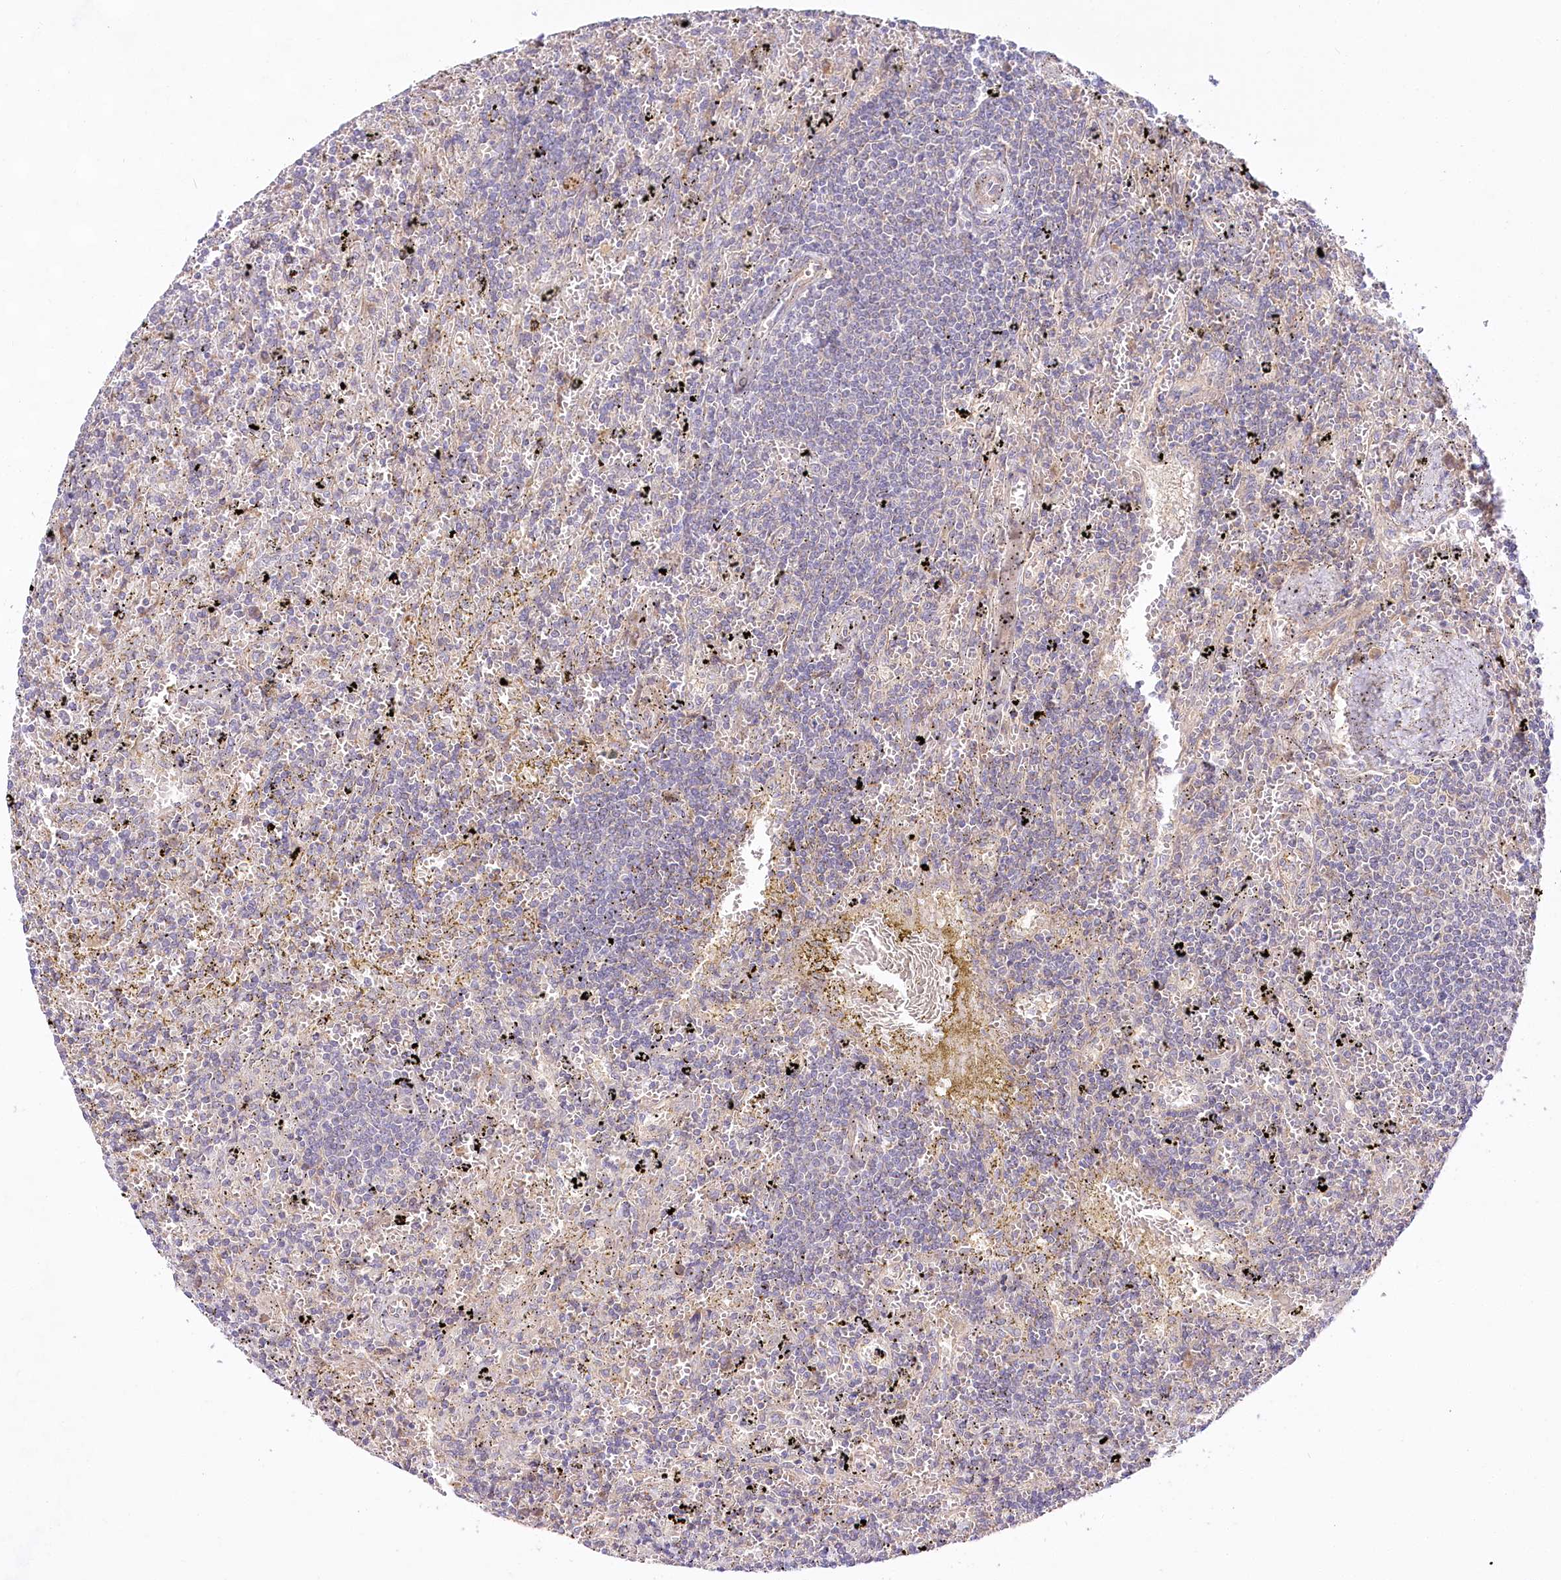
{"staining": {"intensity": "negative", "quantity": "none", "location": "none"}, "tissue": "lymphoma", "cell_type": "Tumor cells", "image_type": "cancer", "snomed": [{"axis": "morphology", "description": "Malignant lymphoma, non-Hodgkin's type, Low grade"}, {"axis": "topography", "description": "Spleen"}], "caption": "IHC histopathology image of low-grade malignant lymphoma, non-Hodgkin's type stained for a protein (brown), which displays no staining in tumor cells.", "gene": "PYROXD1", "patient": {"sex": "male", "age": 76}}